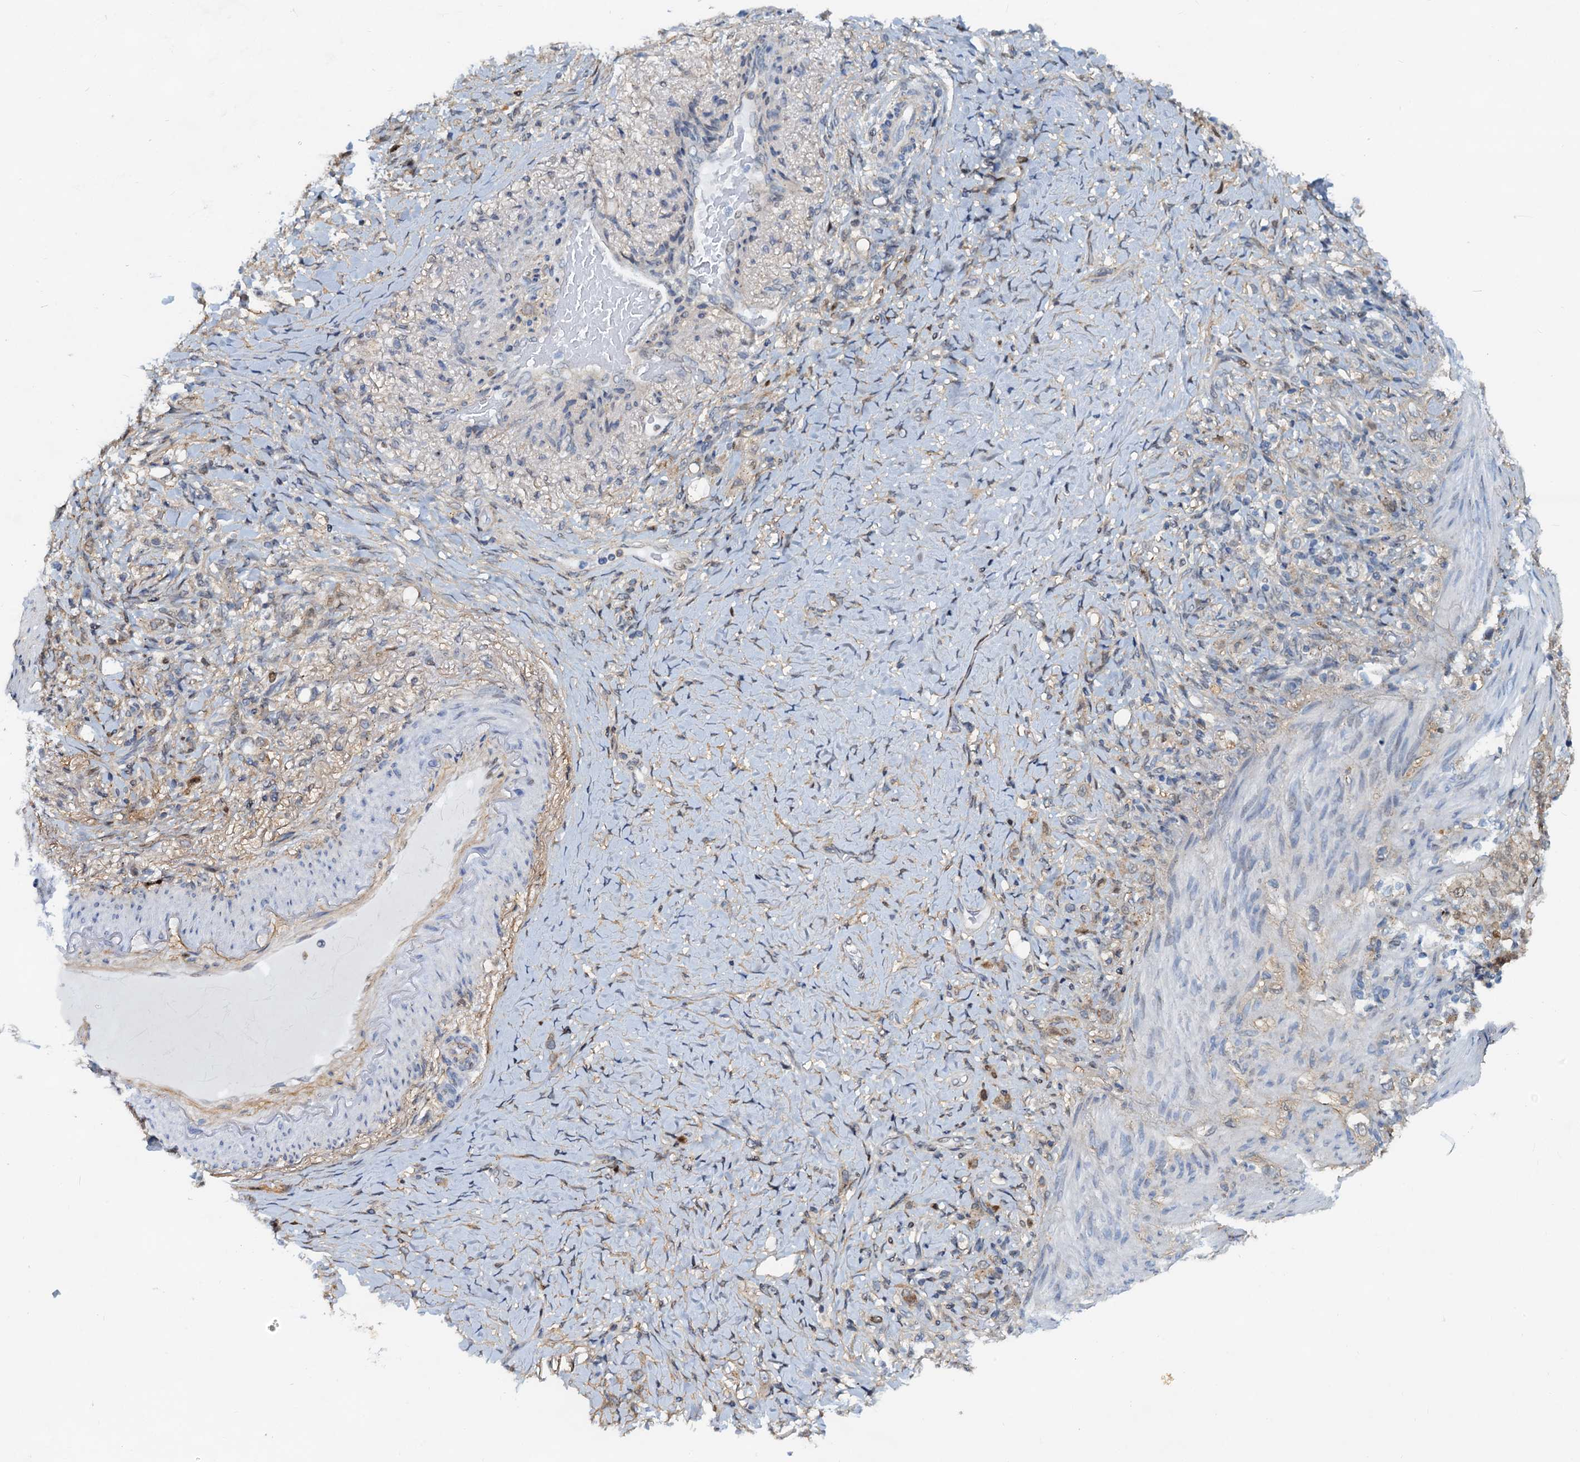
{"staining": {"intensity": "moderate", "quantity": "<25%", "location": "cytoplasmic/membranous,nuclear"}, "tissue": "stomach cancer", "cell_type": "Tumor cells", "image_type": "cancer", "snomed": [{"axis": "morphology", "description": "Adenocarcinoma, NOS"}, {"axis": "topography", "description": "Stomach"}], "caption": "Immunohistochemistry image of stomach cancer (adenocarcinoma) stained for a protein (brown), which shows low levels of moderate cytoplasmic/membranous and nuclear expression in approximately <25% of tumor cells.", "gene": "PTGES3", "patient": {"sex": "female", "age": 79}}